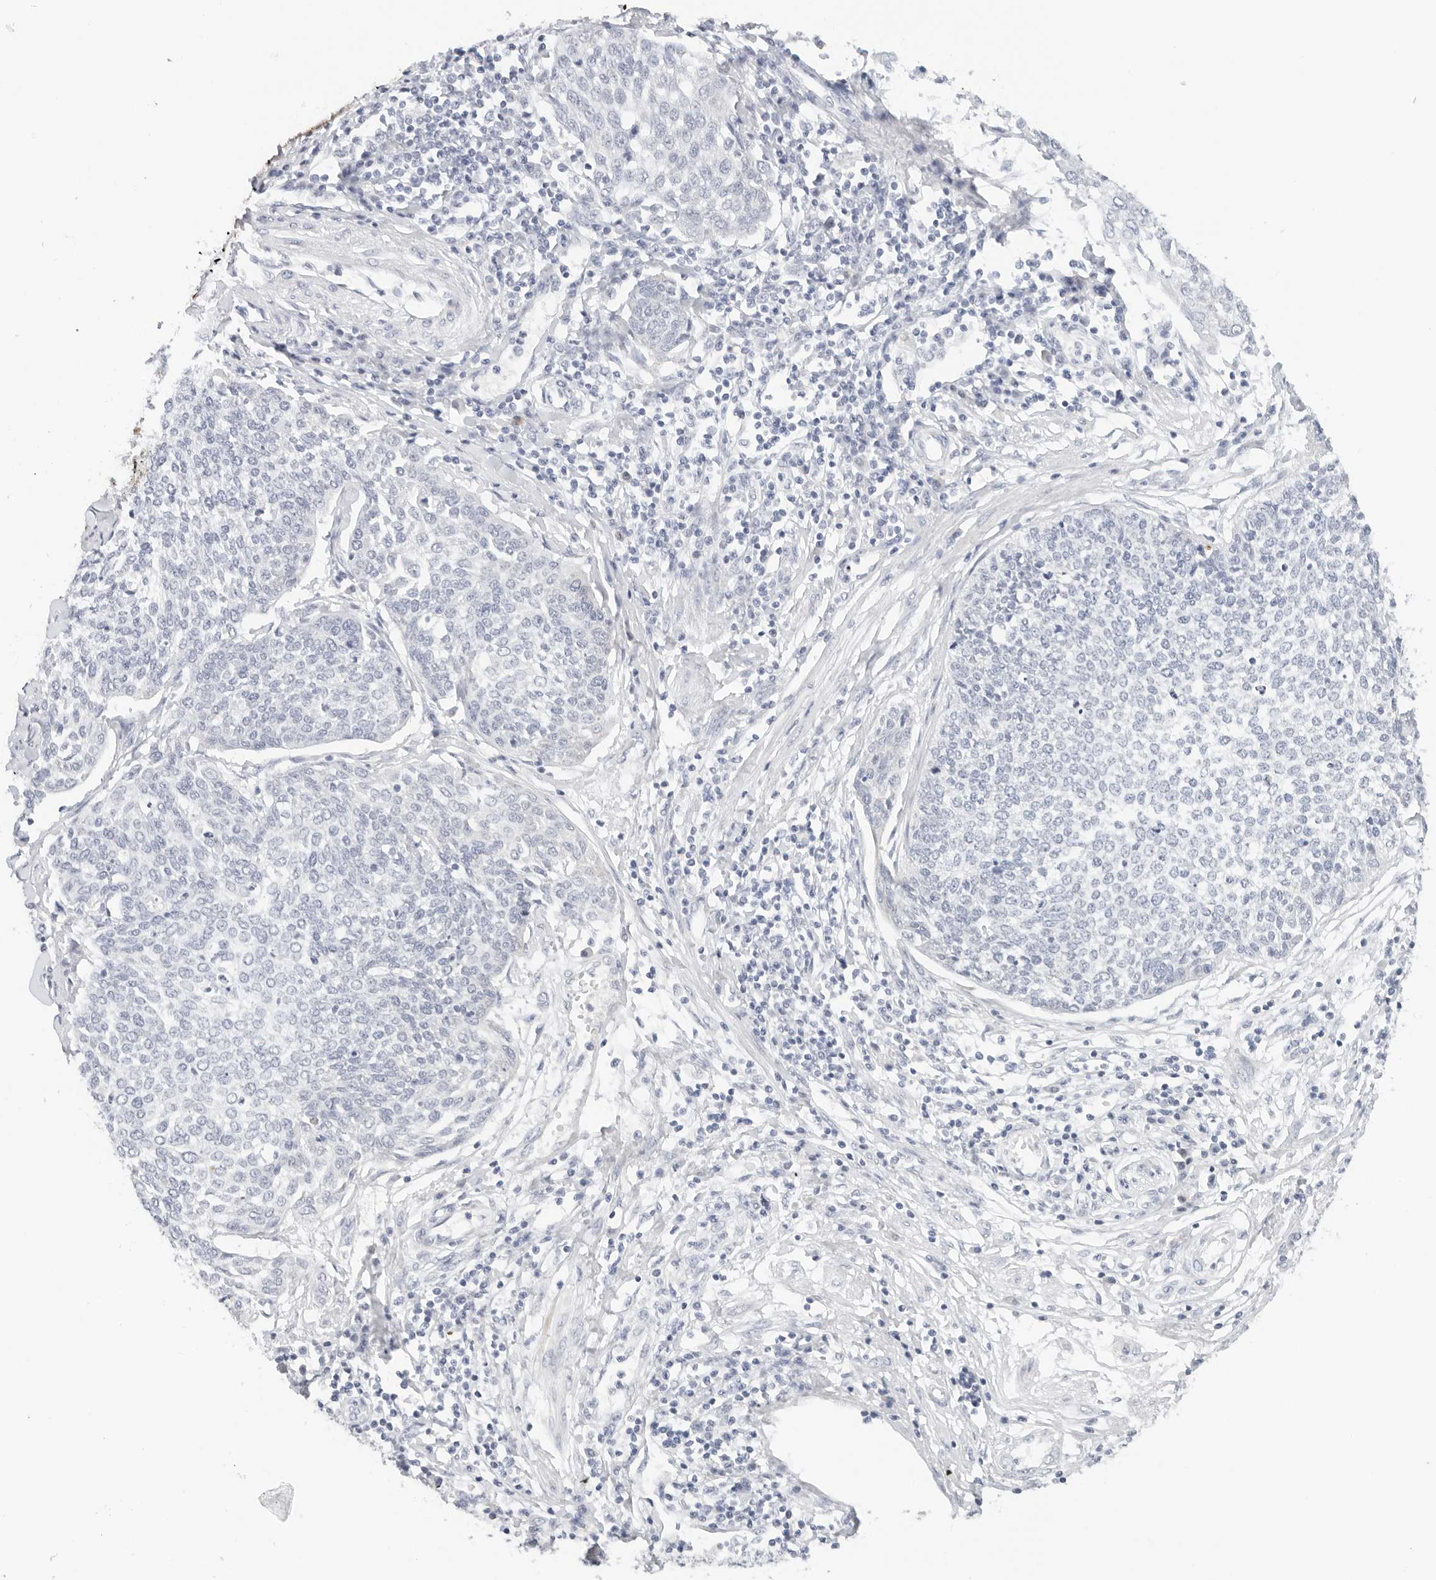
{"staining": {"intensity": "negative", "quantity": "none", "location": "none"}, "tissue": "cervical cancer", "cell_type": "Tumor cells", "image_type": "cancer", "snomed": [{"axis": "morphology", "description": "Squamous cell carcinoma, NOS"}, {"axis": "topography", "description": "Cervix"}], "caption": "DAB (3,3'-diaminobenzidine) immunohistochemical staining of cervical cancer exhibits no significant positivity in tumor cells.", "gene": "RC3H1", "patient": {"sex": "female", "age": 34}}